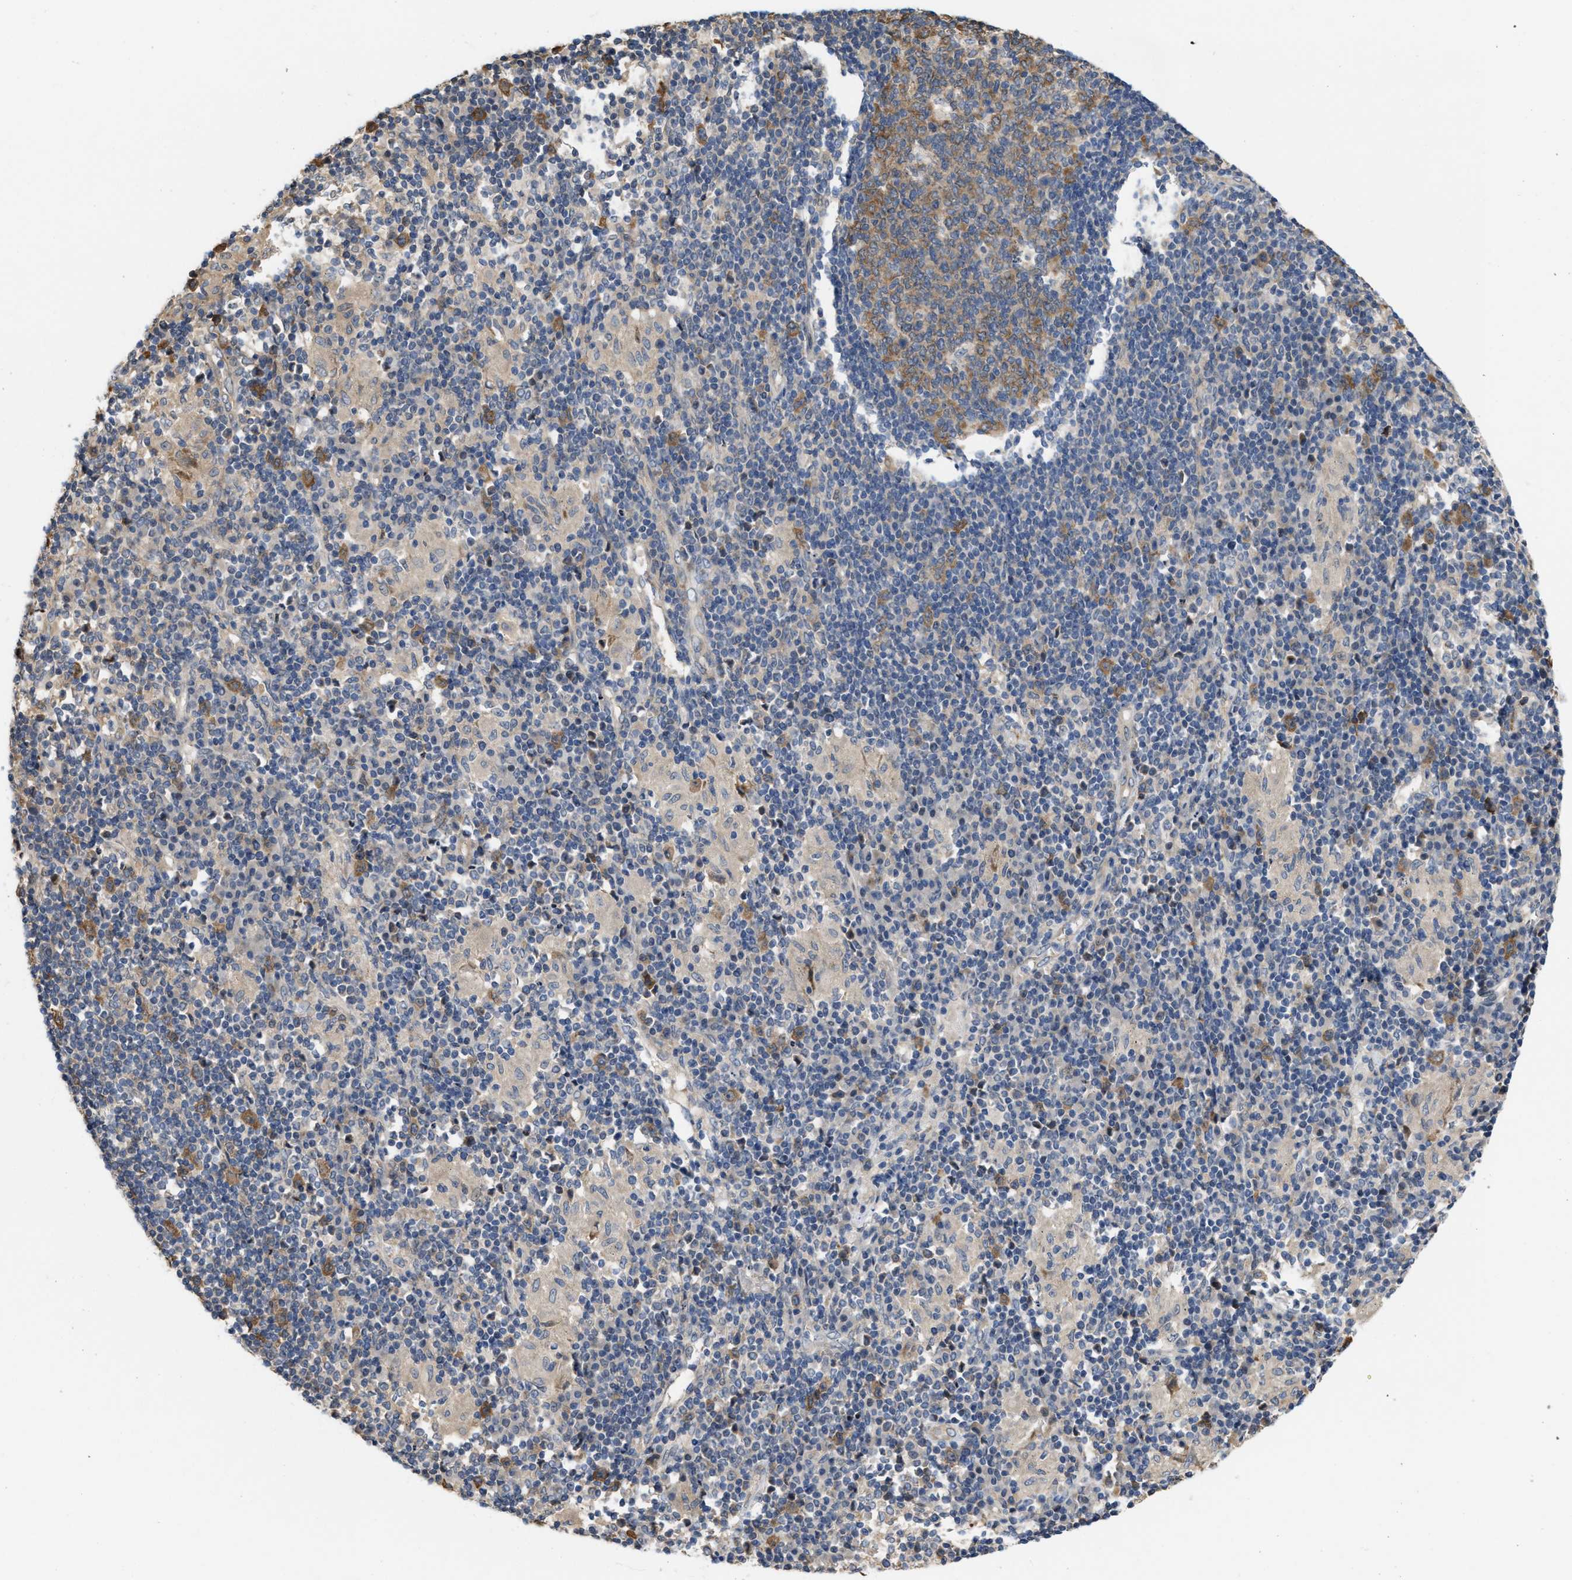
{"staining": {"intensity": "weak", "quantity": "25%-75%", "location": "cytoplasmic/membranous"}, "tissue": "adipose tissue", "cell_type": "Adipocytes", "image_type": "normal", "snomed": [{"axis": "morphology", "description": "Normal tissue, NOS"}, {"axis": "morphology", "description": "Adenocarcinoma, NOS"}, {"axis": "topography", "description": "Esophagus"}], "caption": "Approximately 25%-75% of adipocytes in normal adipose tissue reveal weak cytoplasmic/membranous protein positivity as visualized by brown immunohistochemical staining.", "gene": "CSNK1A1", "patient": {"sex": "male", "age": 62}}